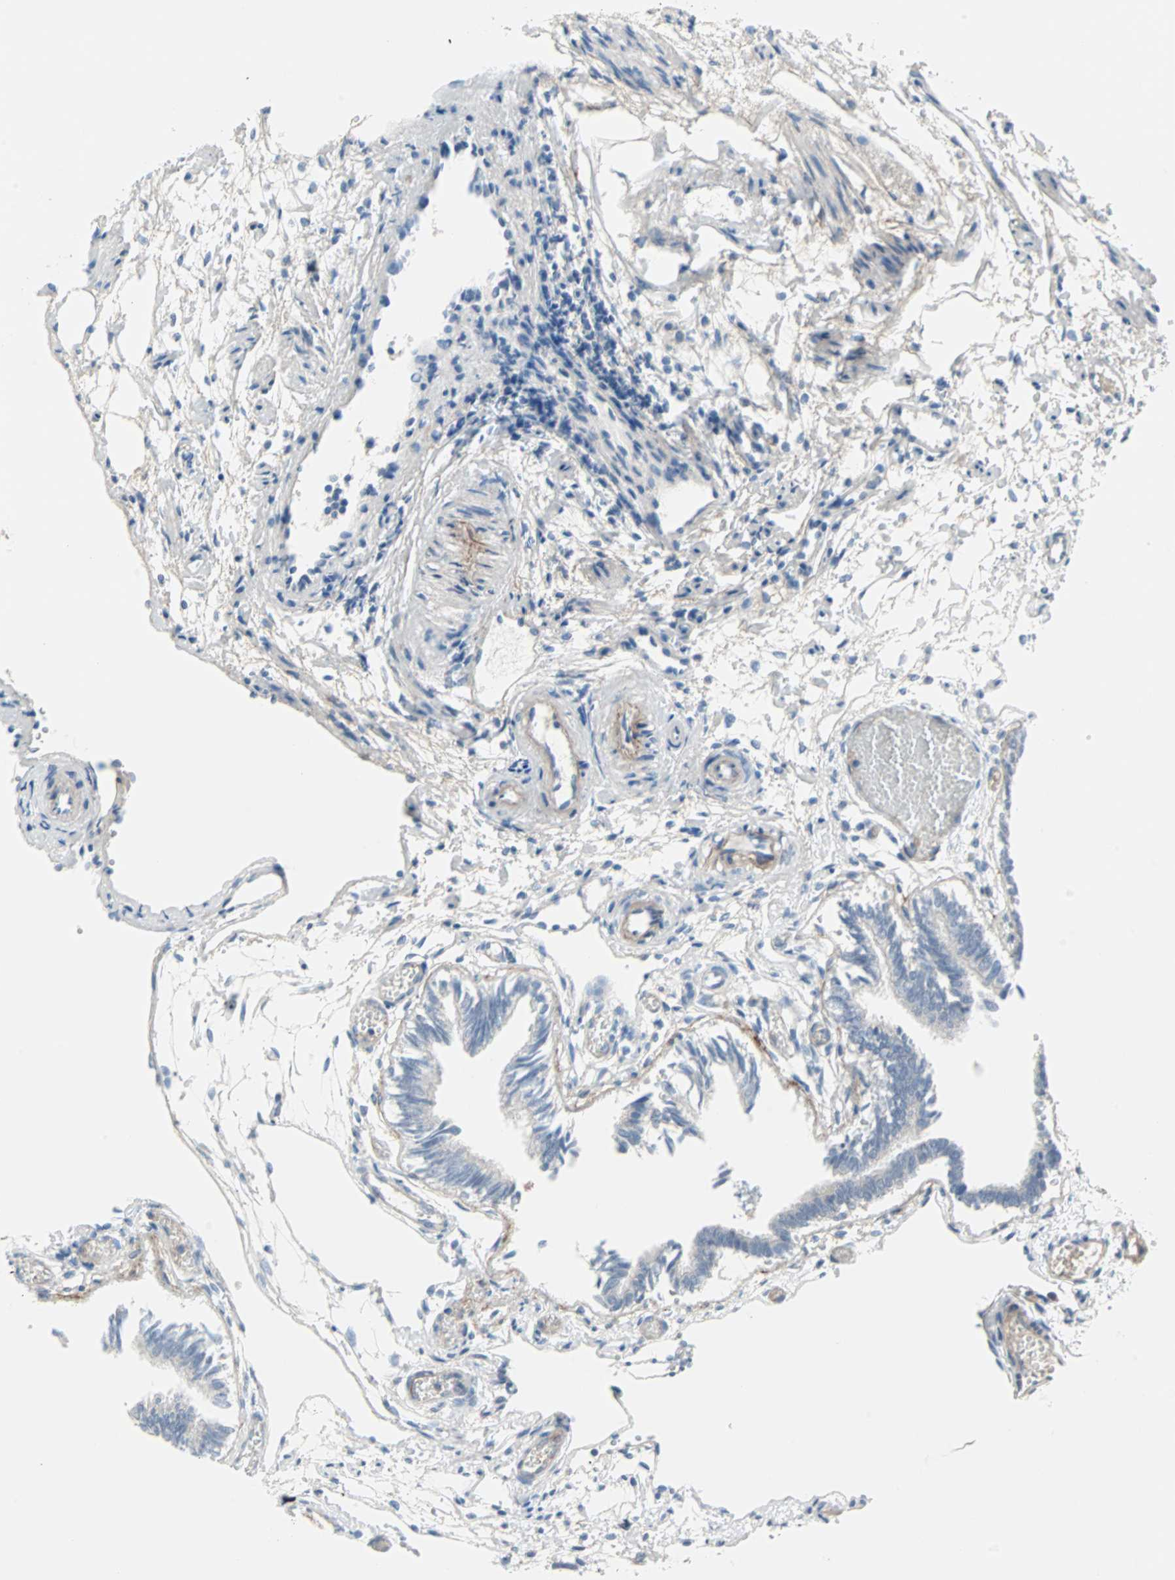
{"staining": {"intensity": "weak", "quantity": "<25%", "location": "cytoplasmic/membranous,nuclear"}, "tissue": "fallopian tube", "cell_type": "Glandular cells", "image_type": "normal", "snomed": [{"axis": "morphology", "description": "Normal tissue, NOS"}, {"axis": "topography", "description": "Fallopian tube"}], "caption": "Immunohistochemistry (IHC) of unremarkable fallopian tube shows no expression in glandular cells. (Stains: DAB (3,3'-diaminobenzidine) immunohistochemistry with hematoxylin counter stain, Microscopy: brightfield microscopy at high magnification).", "gene": "CASP3", "patient": {"sex": "female", "age": 29}}